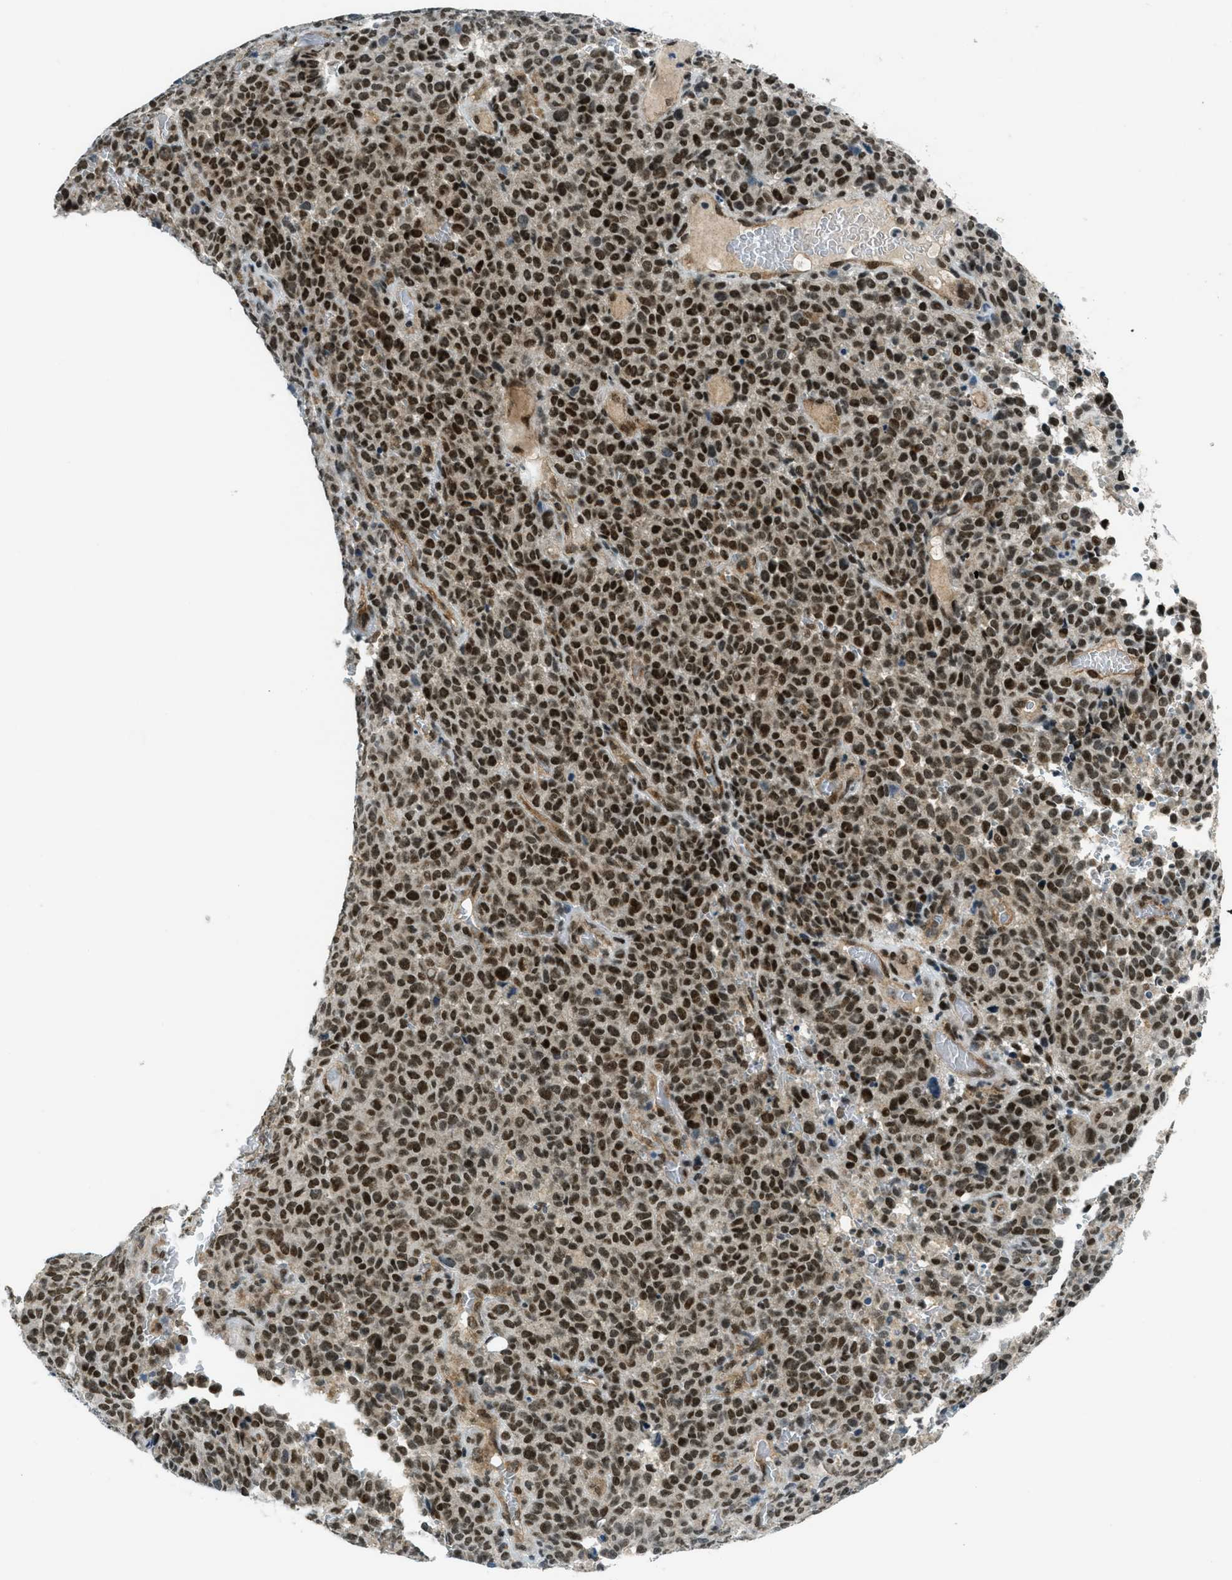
{"staining": {"intensity": "strong", "quantity": ">75%", "location": "nuclear"}, "tissue": "melanoma", "cell_type": "Tumor cells", "image_type": "cancer", "snomed": [{"axis": "morphology", "description": "Malignant melanoma, NOS"}, {"axis": "topography", "description": "Skin"}], "caption": "Immunohistochemical staining of human malignant melanoma displays strong nuclear protein expression in about >75% of tumor cells. (DAB (3,3'-diaminobenzidine) IHC with brightfield microscopy, high magnification).", "gene": "KLF6", "patient": {"sex": "female", "age": 82}}